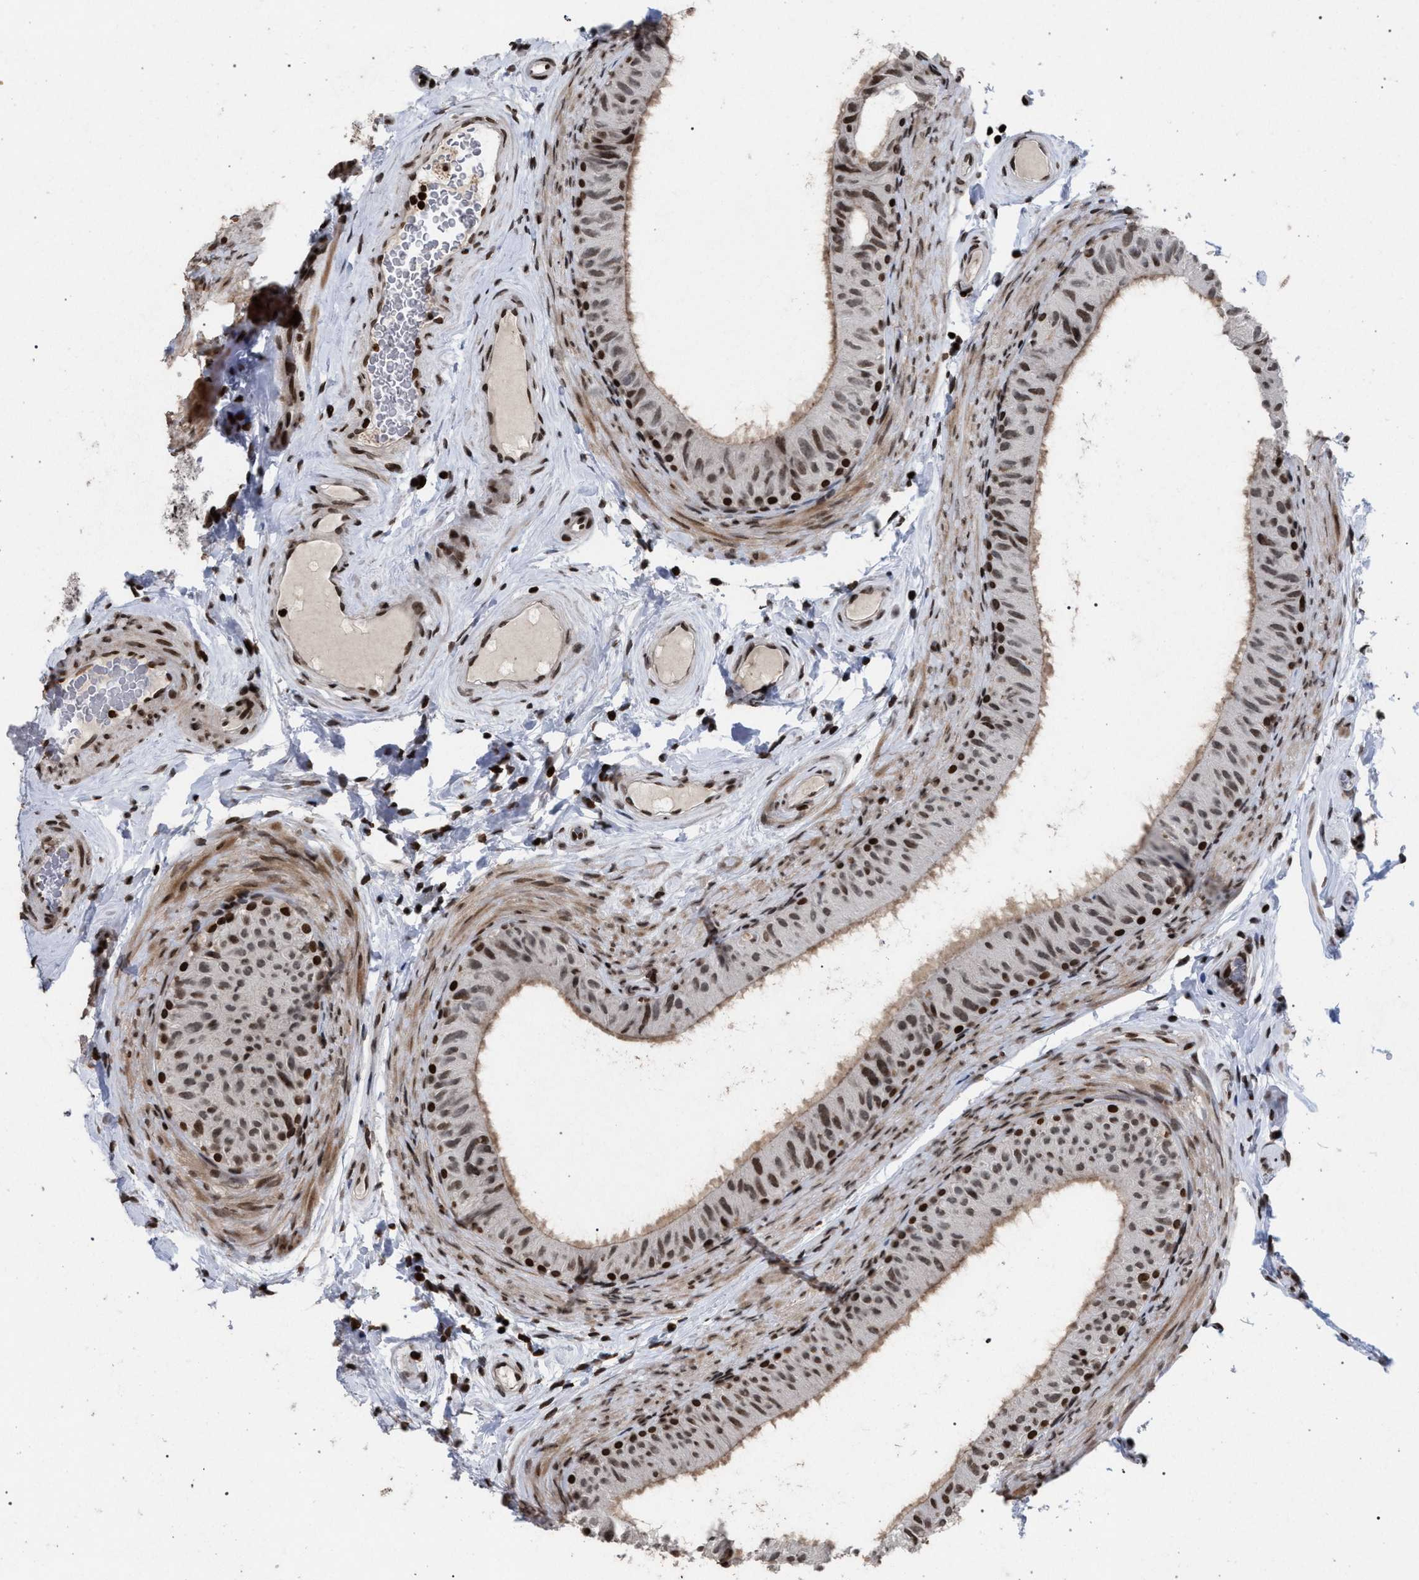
{"staining": {"intensity": "moderate", "quantity": ">75%", "location": "cytoplasmic/membranous,nuclear"}, "tissue": "epididymis", "cell_type": "Glandular cells", "image_type": "normal", "snomed": [{"axis": "morphology", "description": "Normal tissue, NOS"}, {"axis": "topography", "description": "Epididymis"}], "caption": "Human epididymis stained for a protein (brown) displays moderate cytoplasmic/membranous,nuclear positive staining in approximately >75% of glandular cells.", "gene": "FOXD3", "patient": {"sex": "male", "age": 34}}